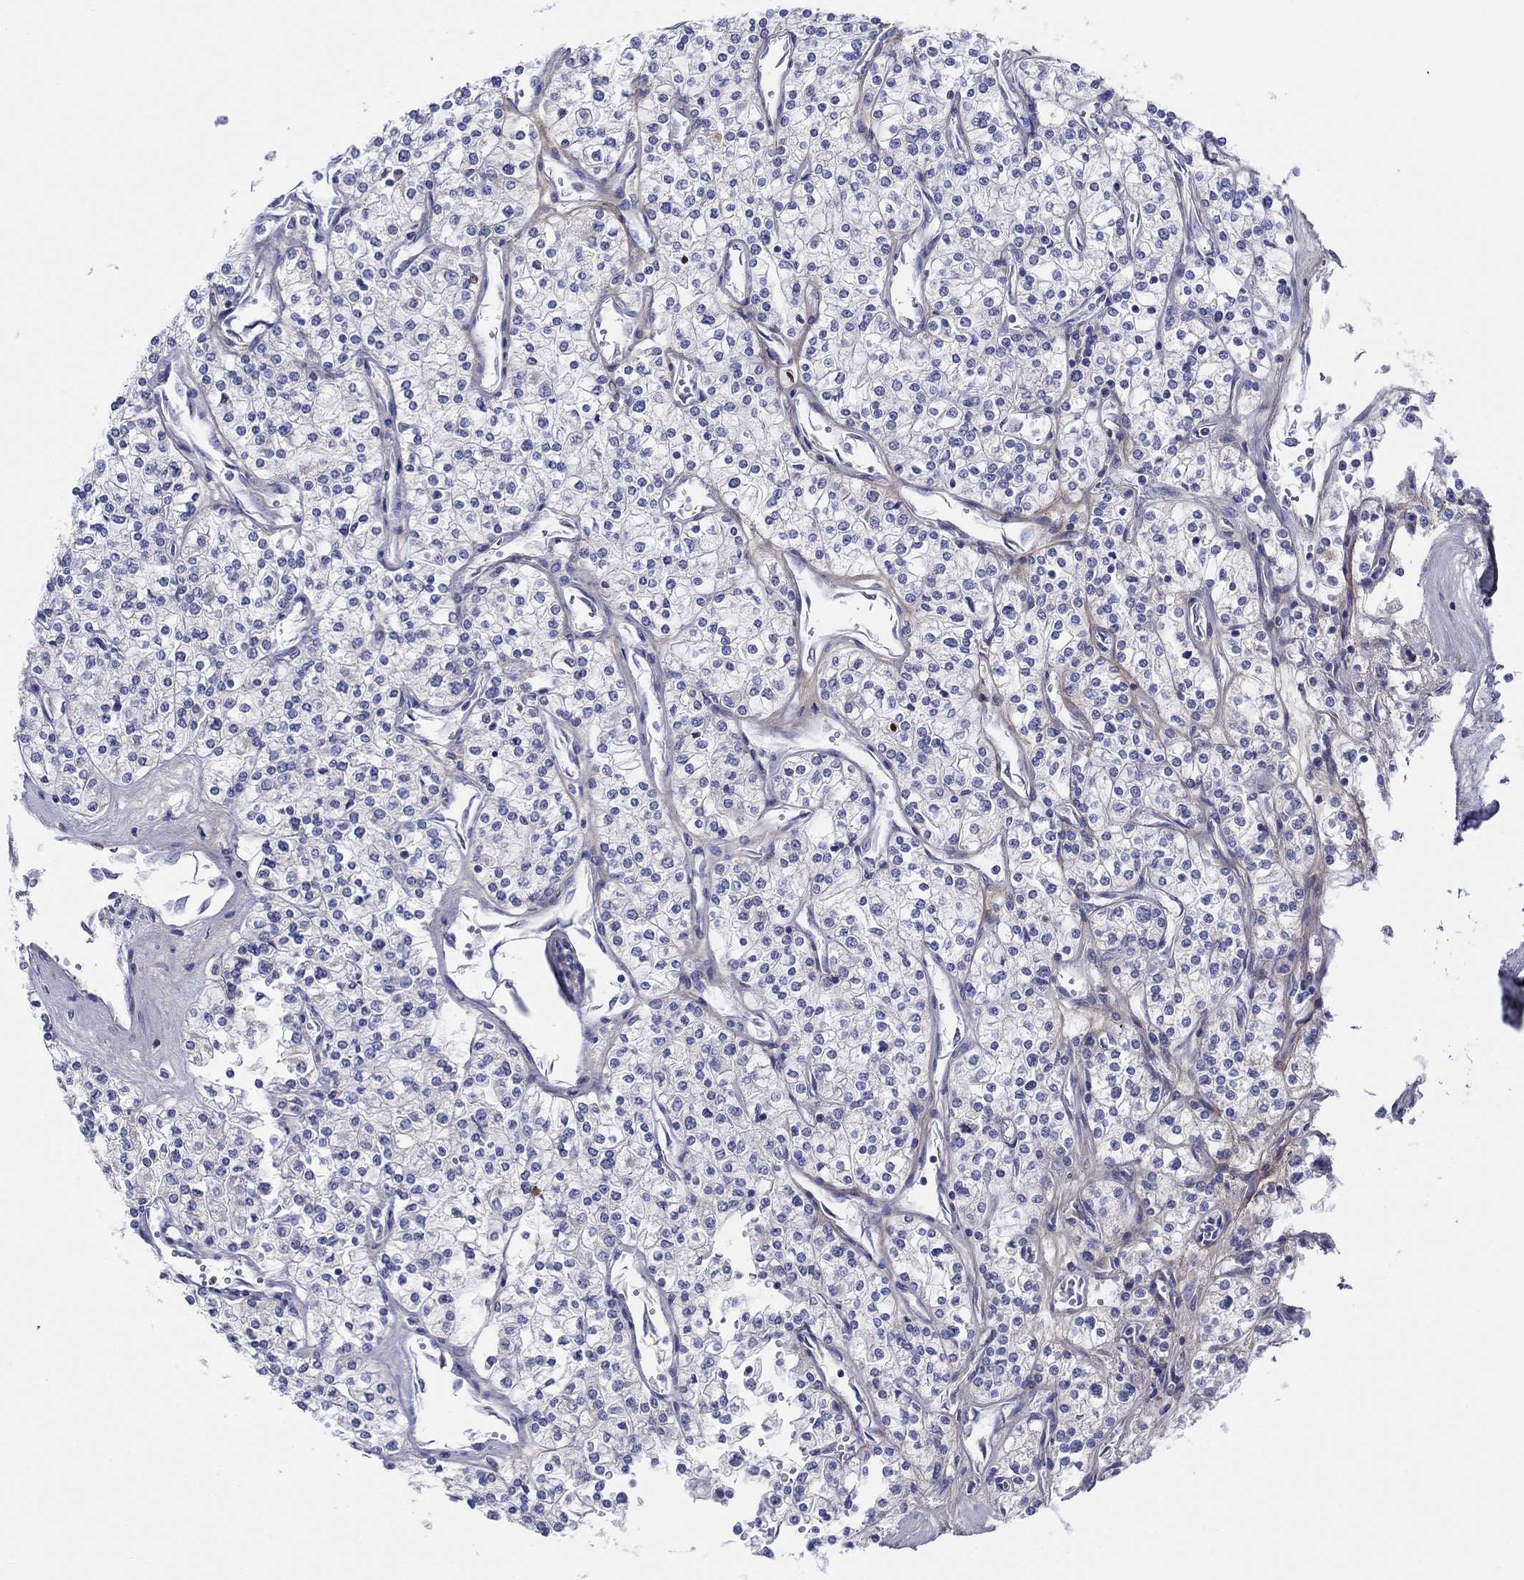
{"staining": {"intensity": "negative", "quantity": "none", "location": "none"}, "tissue": "renal cancer", "cell_type": "Tumor cells", "image_type": "cancer", "snomed": [{"axis": "morphology", "description": "Adenocarcinoma, NOS"}, {"axis": "topography", "description": "Kidney"}], "caption": "Immunohistochemistry (IHC) photomicrograph of human renal cancer stained for a protein (brown), which reveals no expression in tumor cells. The staining is performed using DAB brown chromogen with nuclei counter-stained in using hematoxylin.", "gene": "HAPLN4", "patient": {"sex": "male", "age": 80}}